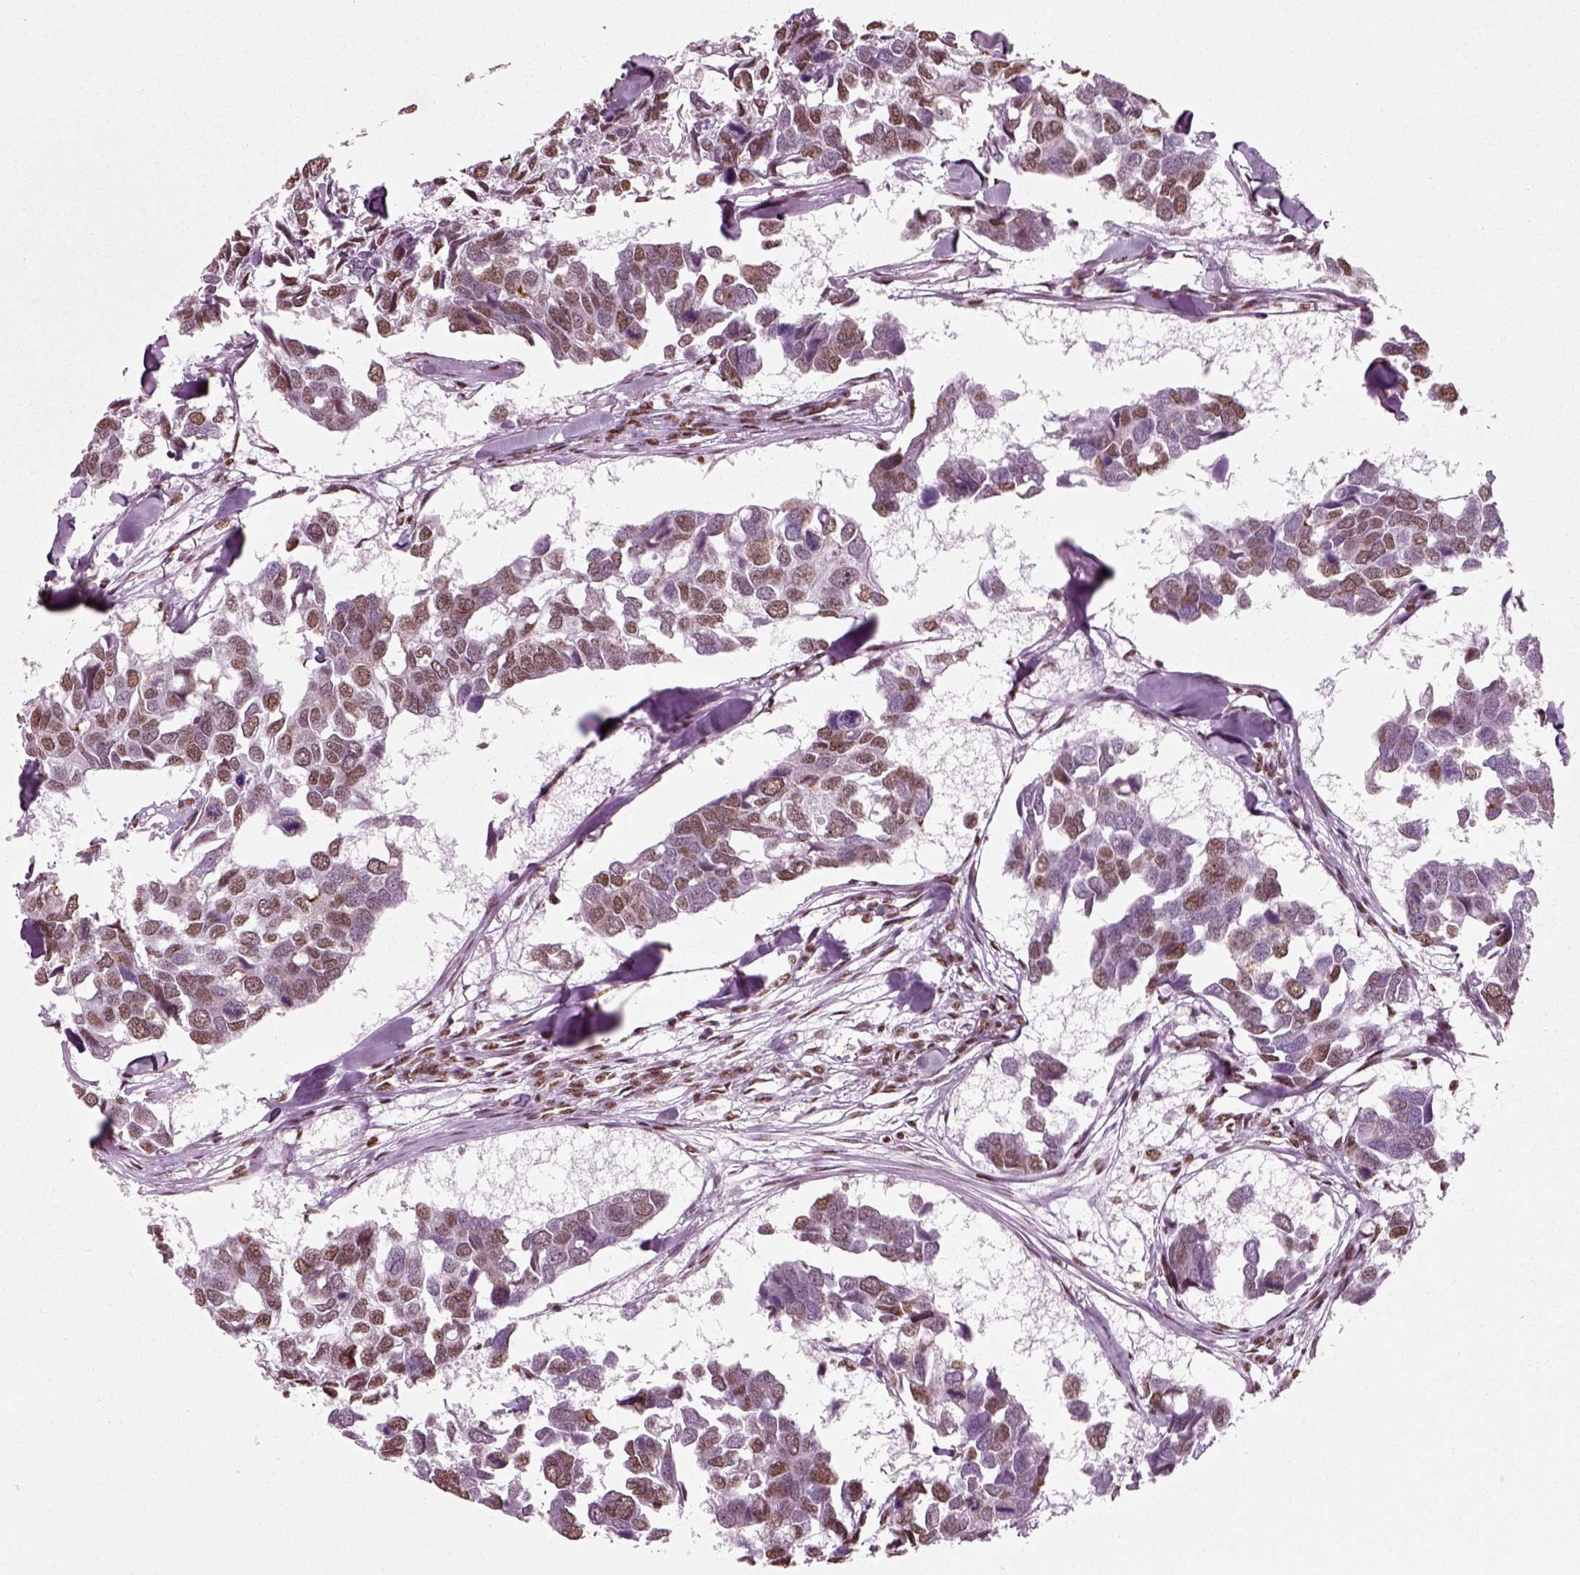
{"staining": {"intensity": "moderate", "quantity": ">75%", "location": "nuclear"}, "tissue": "breast cancer", "cell_type": "Tumor cells", "image_type": "cancer", "snomed": [{"axis": "morphology", "description": "Duct carcinoma"}, {"axis": "topography", "description": "Breast"}], "caption": "The histopathology image displays immunohistochemical staining of breast intraductal carcinoma. There is moderate nuclear positivity is identified in about >75% of tumor cells.", "gene": "POLR1H", "patient": {"sex": "female", "age": 83}}